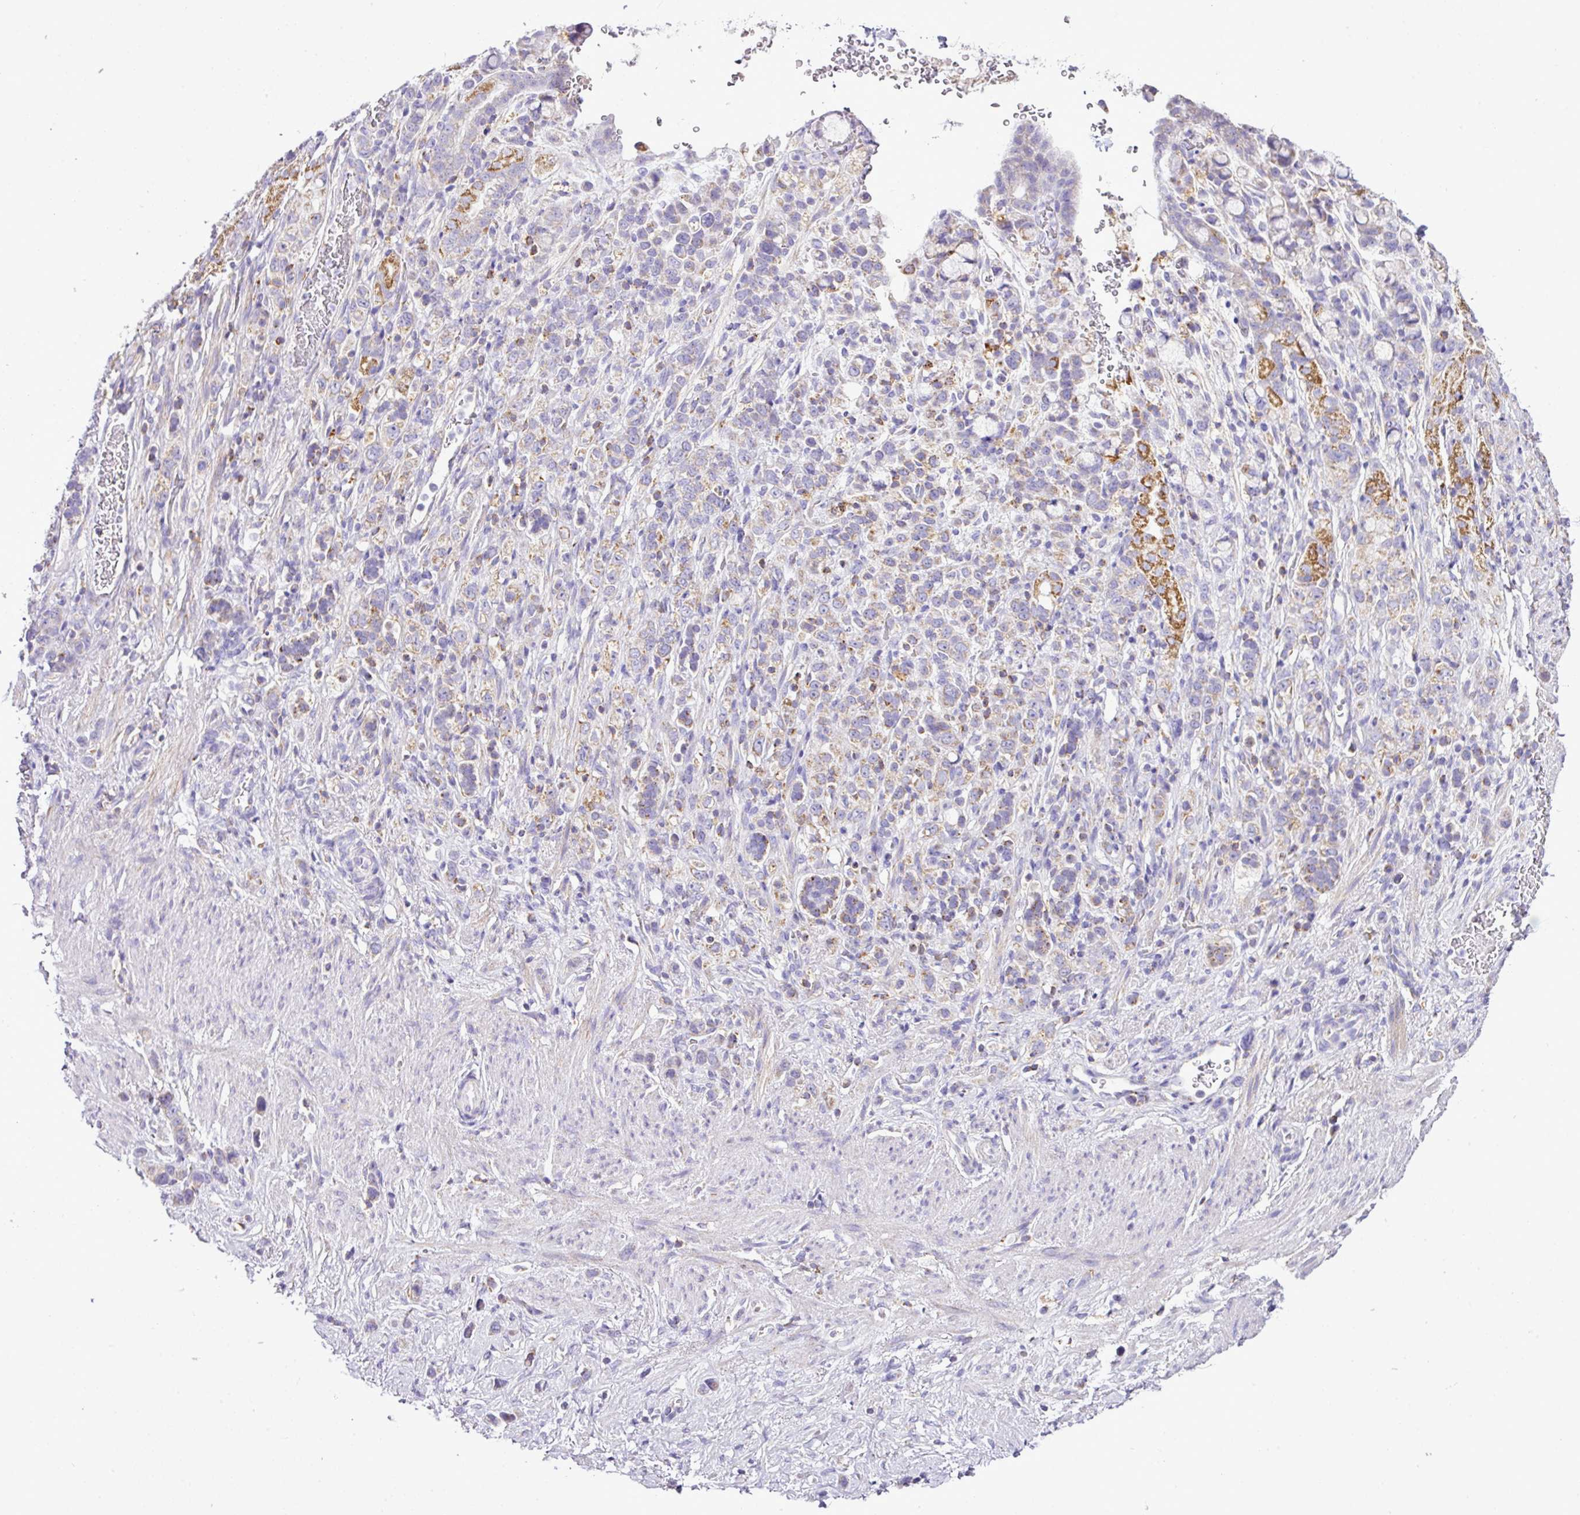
{"staining": {"intensity": "moderate", "quantity": "25%-75%", "location": "cytoplasmic/membranous"}, "tissue": "stomach cancer", "cell_type": "Tumor cells", "image_type": "cancer", "snomed": [{"axis": "morphology", "description": "Adenocarcinoma, NOS"}, {"axis": "topography", "description": "Stomach"}], "caption": "This image exhibits immunohistochemistry (IHC) staining of stomach cancer, with medium moderate cytoplasmic/membranous expression in approximately 25%-75% of tumor cells.", "gene": "PGAP4", "patient": {"sex": "female", "age": 65}}